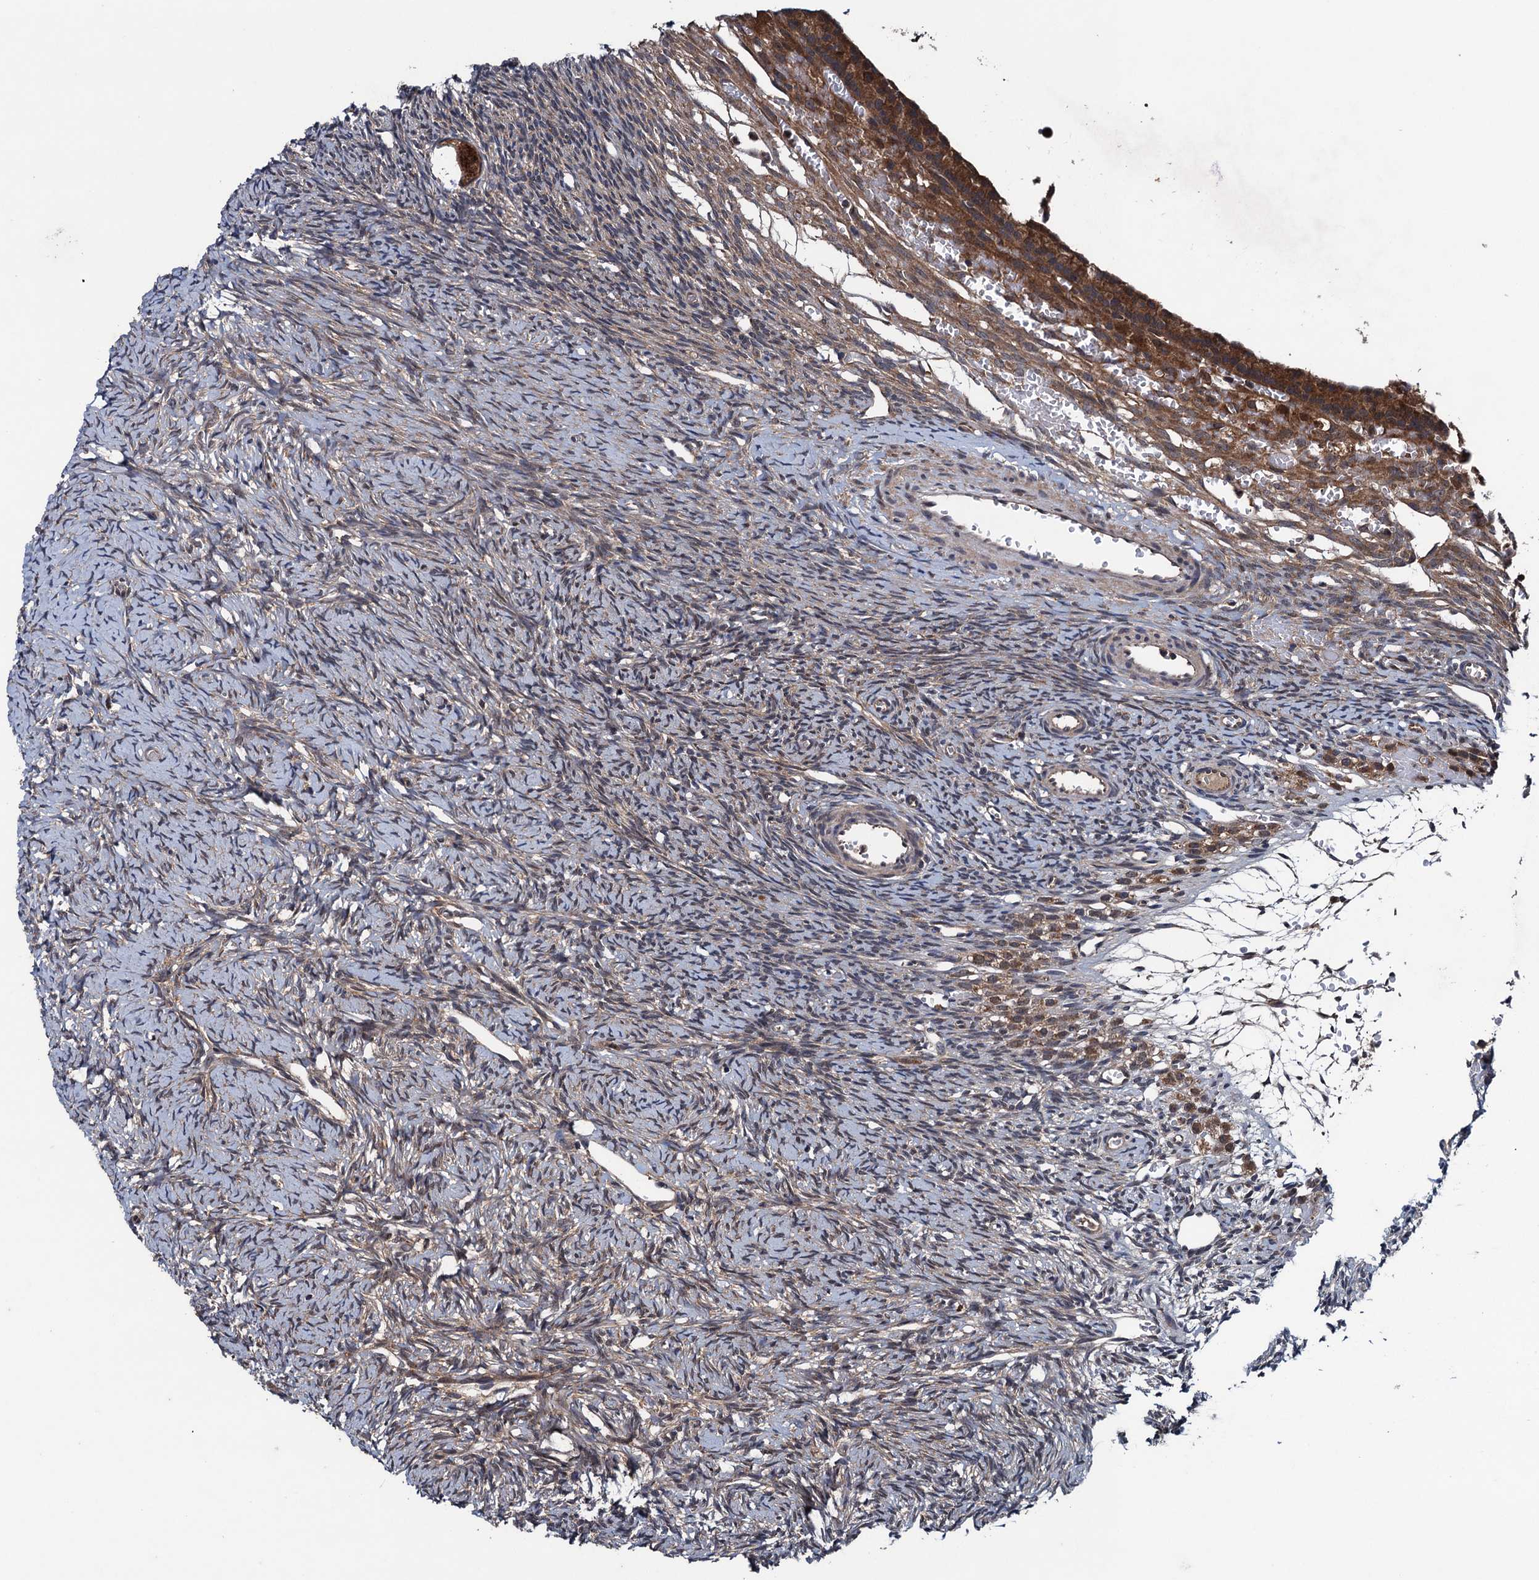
{"staining": {"intensity": "strong", "quantity": ">75%", "location": "cytoplasmic/membranous"}, "tissue": "ovary", "cell_type": "Follicle cells", "image_type": "normal", "snomed": [{"axis": "morphology", "description": "Normal tissue, NOS"}, {"axis": "topography", "description": "Ovary"}], "caption": "Immunohistochemical staining of benign ovary exhibits strong cytoplasmic/membranous protein positivity in approximately >75% of follicle cells.", "gene": "BLTP3B", "patient": {"sex": "female", "age": 39}}